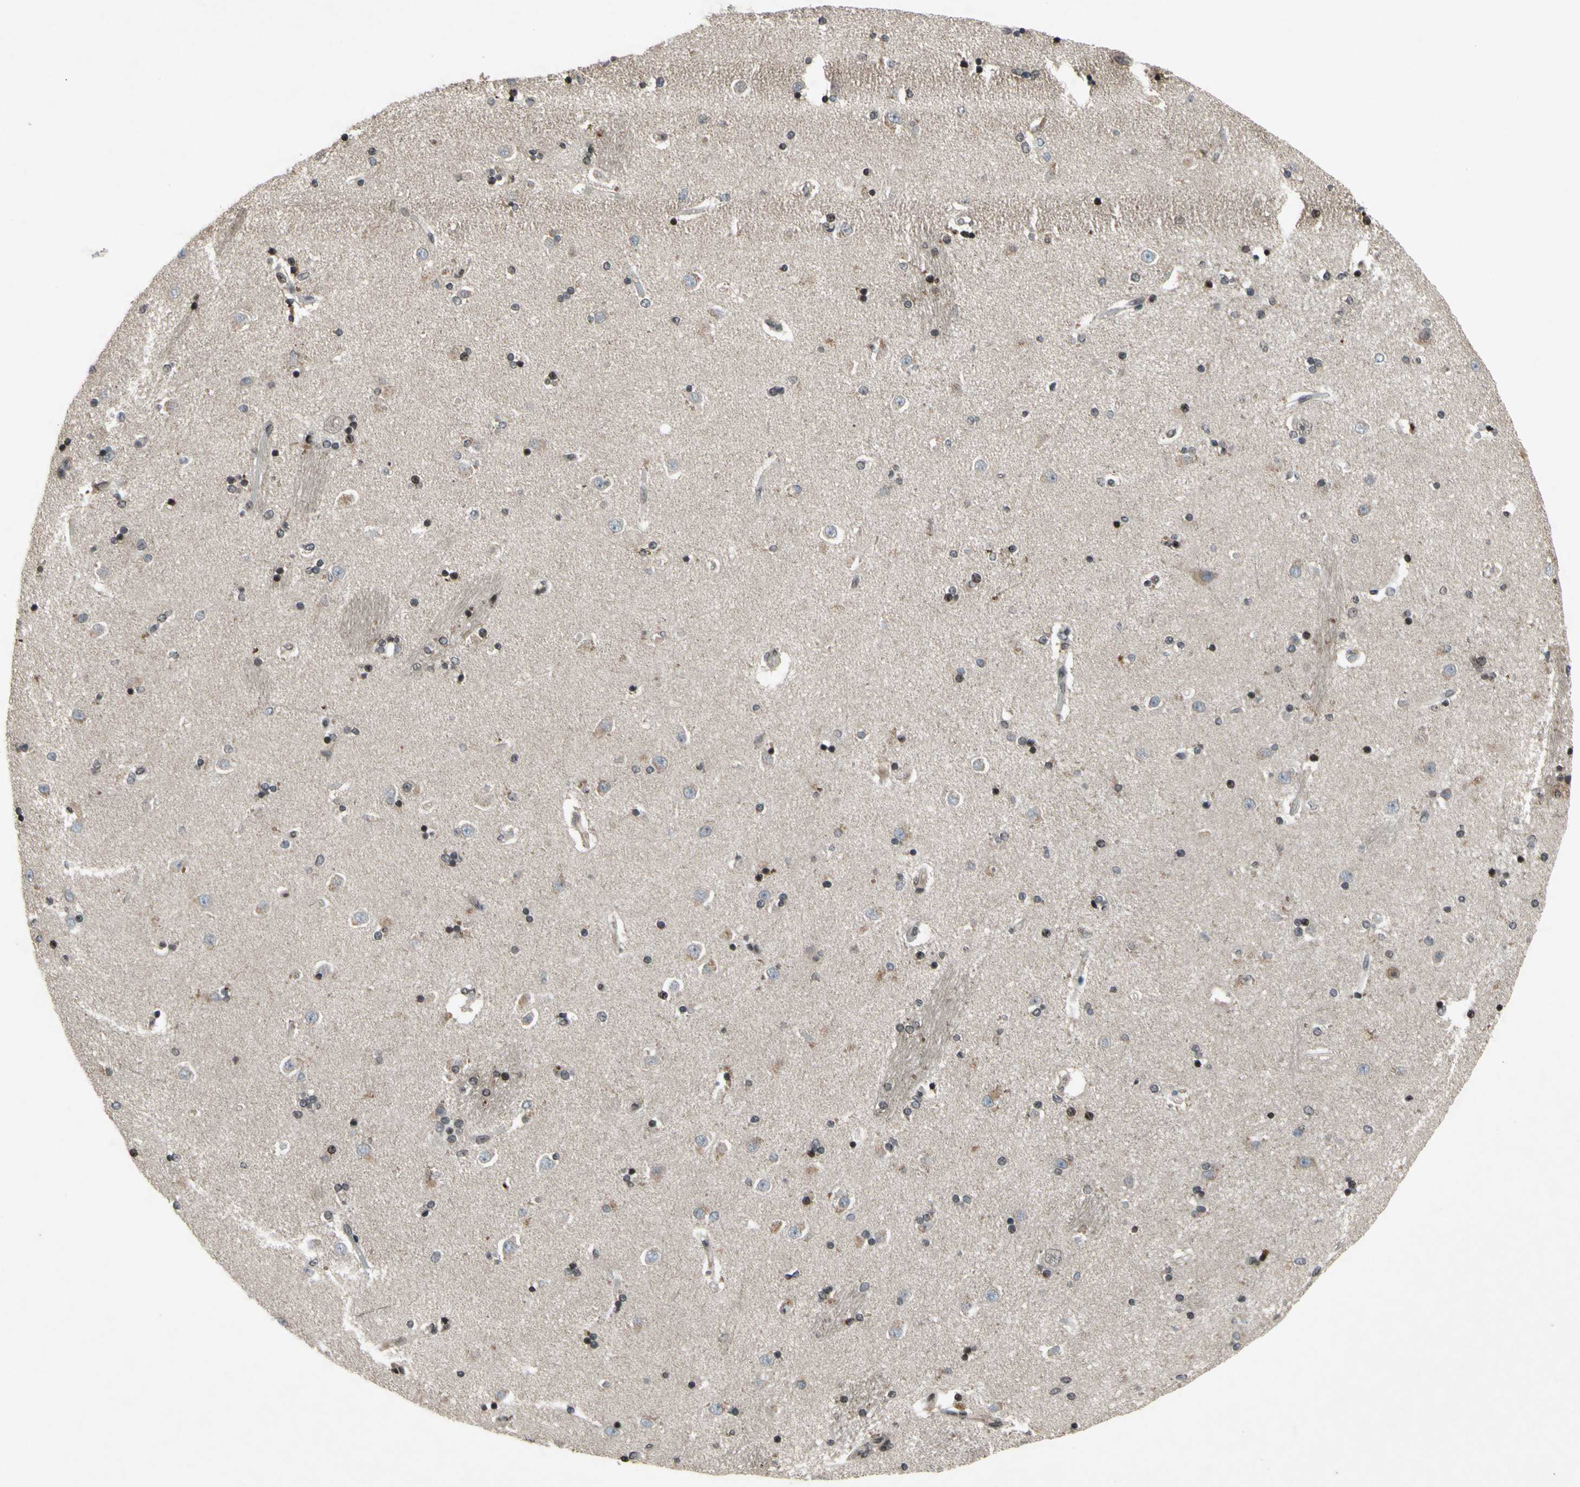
{"staining": {"intensity": "weak", "quantity": "25%-75%", "location": "nuclear"}, "tissue": "caudate", "cell_type": "Glial cells", "image_type": "normal", "snomed": [{"axis": "morphology", "description": "Normal tissue, NOS"}, {"axis": "topography", "description": "Lateral ventricle wall"}], "caption": "IHC of benign caudate shows low levels of weak nuclear expression in about 25%-75% of glial cells.", "gene": "XPO1", "patient": {"sex": "female", "age": 54}}